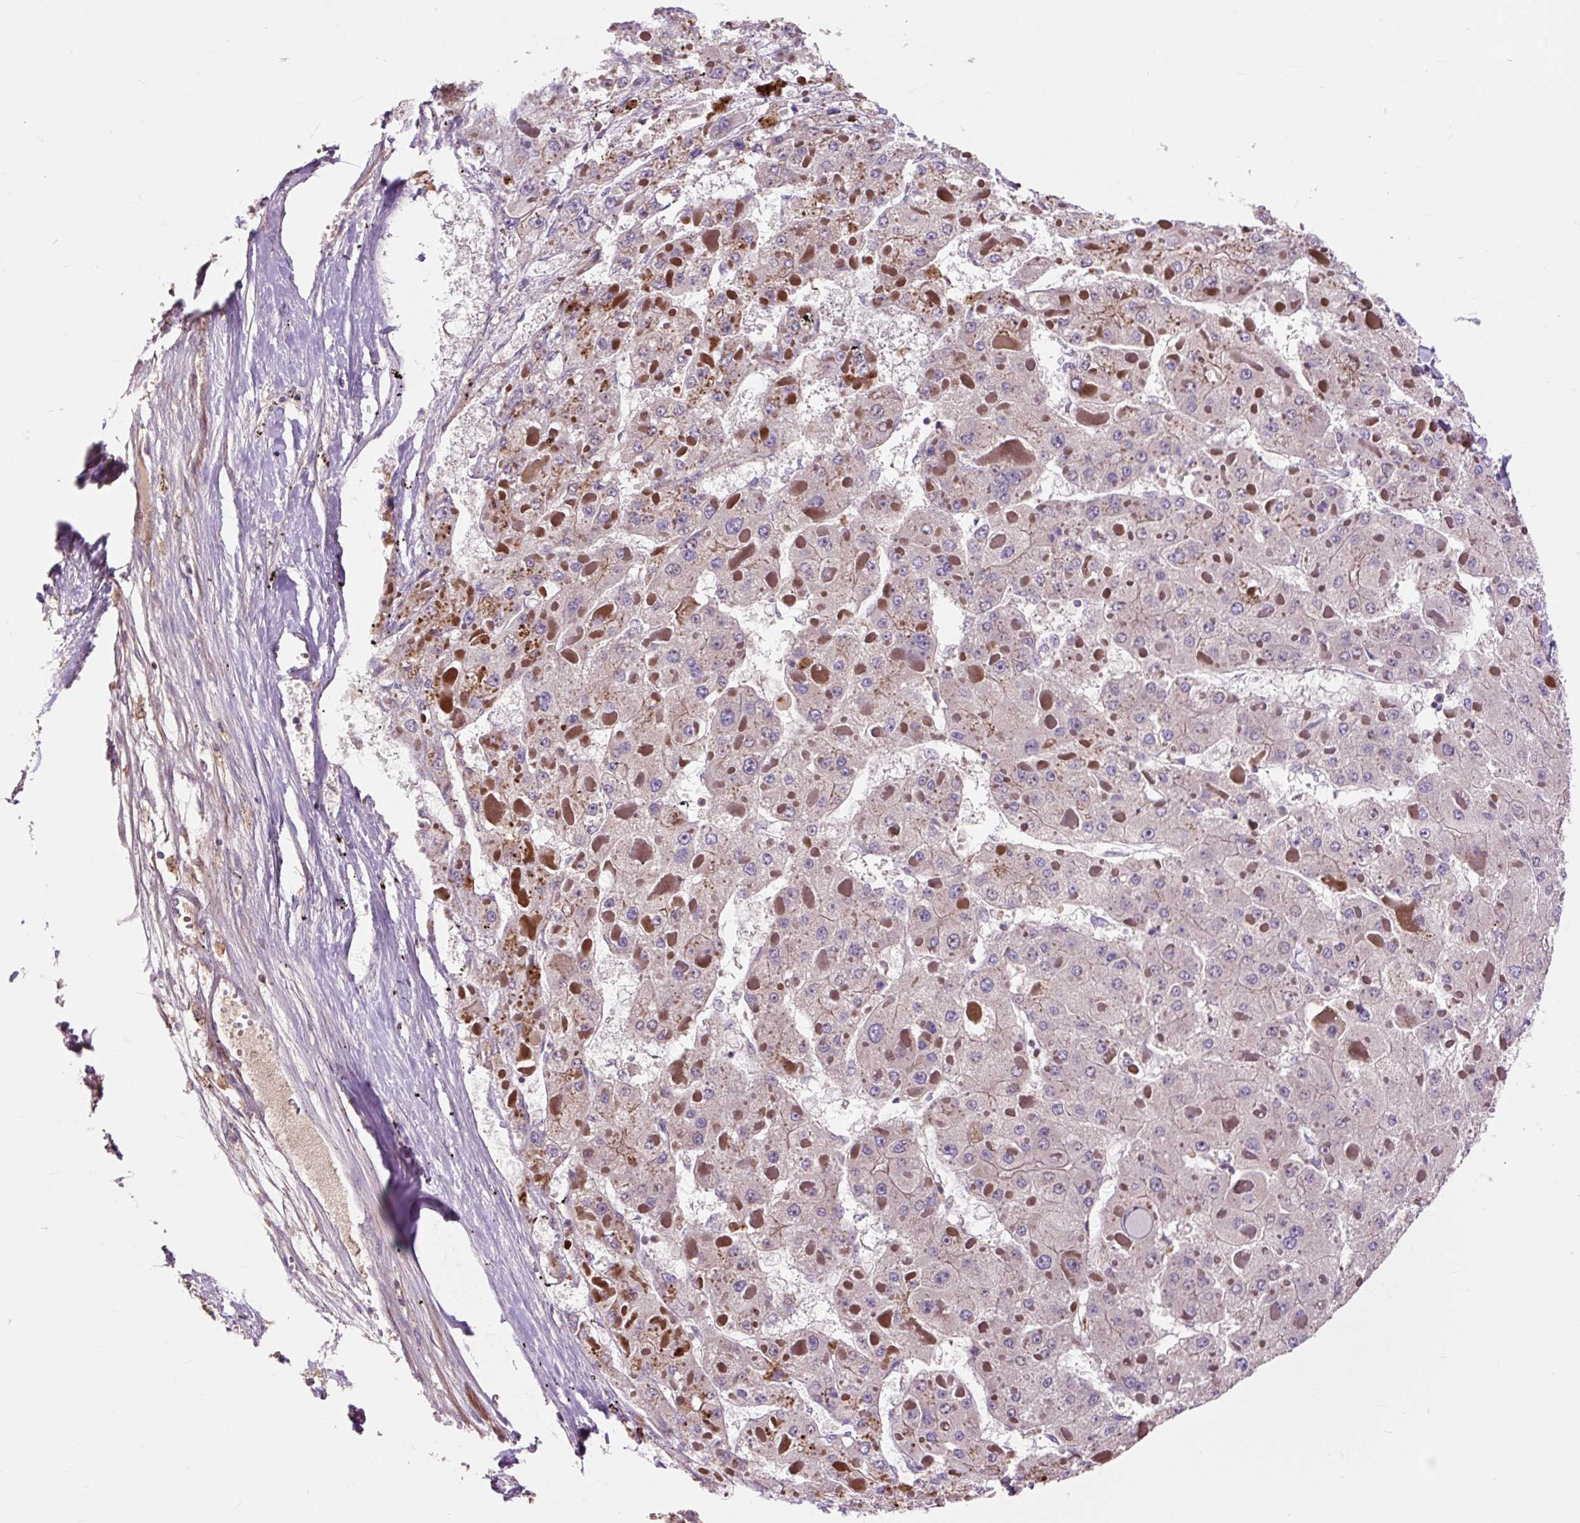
{"staining": {"intensity": "moderate", "quantity": "<25%", "location": "cytoplasmic/membranous"}, "tissue": "liver cancer", "cell_type": "Tumor cells", "image_type": "cancer", "snomed": [{"axis": "morphology", "description": "Carcinoma, Hepatocellular, NOS"}, {"axis": "topography", "description": "Liver"}], "caption": "Moderate cytoplasmic/membranous positivity is seen in about <25% of tumor cells in liver cancer (hepatocellular carcinoma).", "gene": "PRIMPOL", "patient": {"sex": "female", "age": 73}}